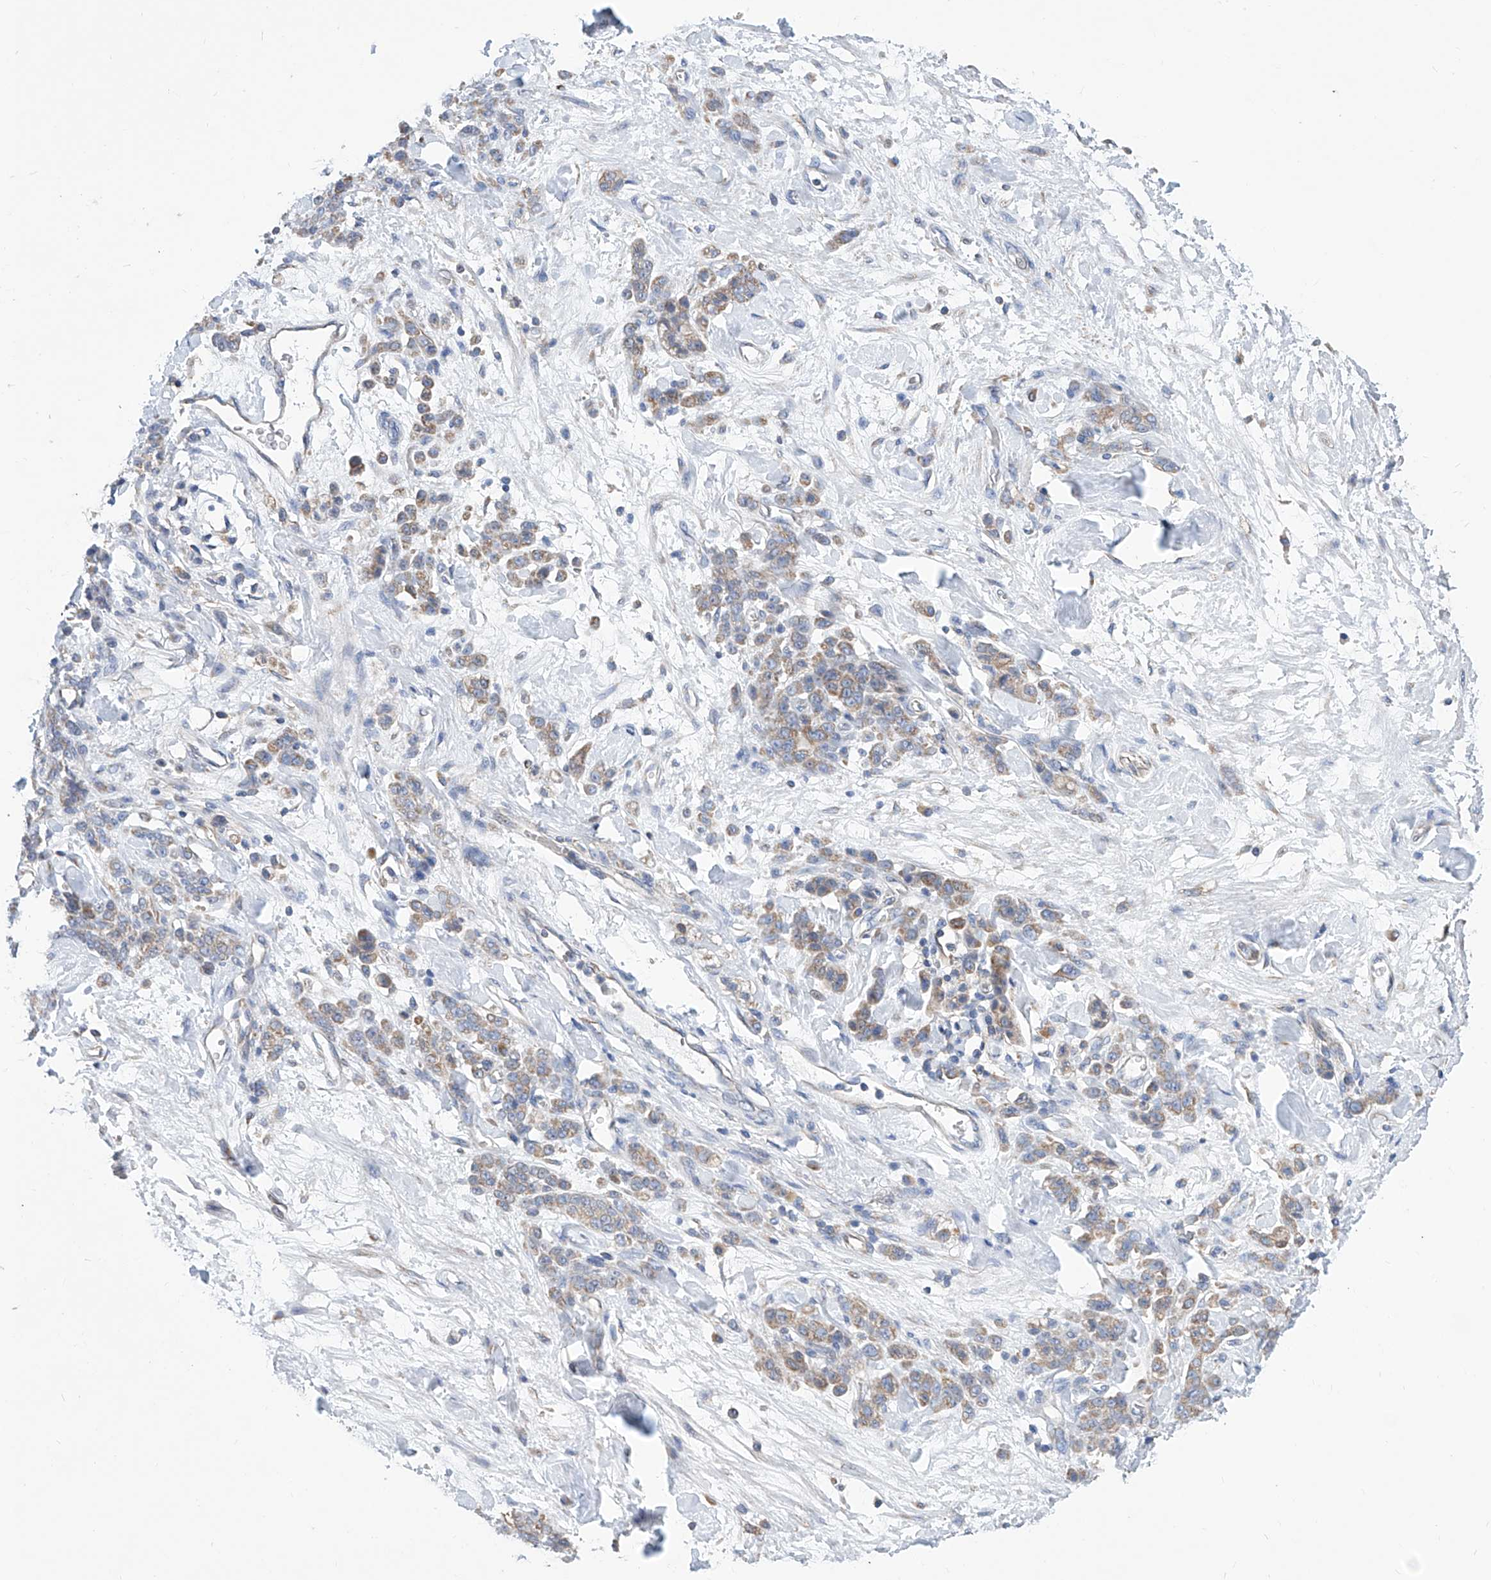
{"staining": {"intensity": "weak", "quantity": "25%-75%", "location": "cytoplasmic/membranous"}, "tissue": "stomach cancer", "cell_type": "Tumor cells", "image_type": "cancer", "snomed": [{"axis": "morphology", "description": "Normal tissue, NOS"}, {"axis": "morphology", "description": "Adenocarcinoma, NOS"}, {"axis": "topography", "description": "Stomach"}], "caption": "Immunohistochemistry (IHC) histopathology image of stomach adenocarcinoma stained for a protein (brown), which reveals low levels of weak cytoplasmic/membranous staining in approximately 25%-75% of tumor cells.", "gene": "MAD2L1", "patient": {"sex": "male", "age": 82}}